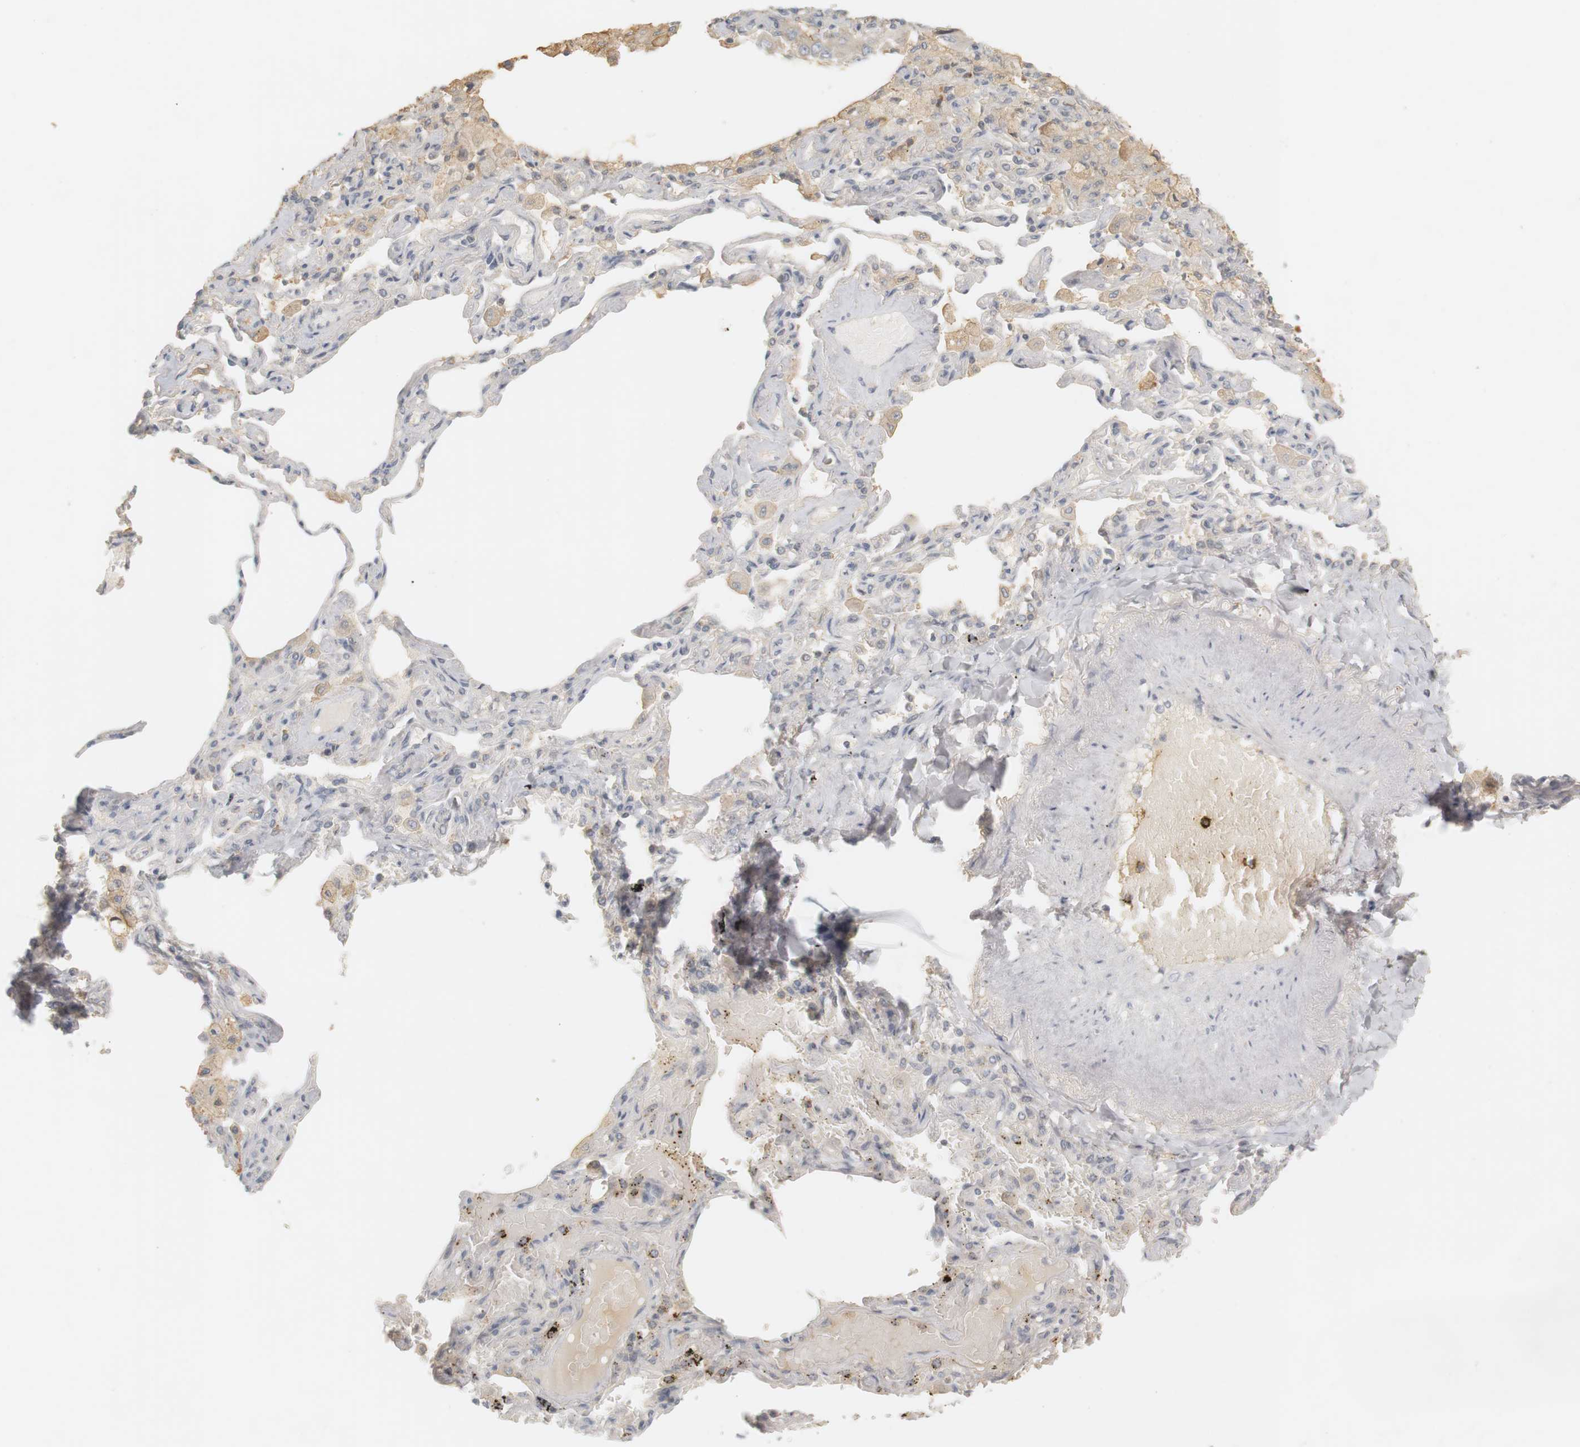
{"staining": {"intensity": "weak", "quantity": "<25%", "location": "cytoplasmic/membranous"}, "tissue": "lung cancer", "cell_type": "Tumor cells", "image_type": "cancer", "snomed": [{"axis": "morphology", "description": "Adenocarcinoma, NOS"}, {"axis": "topography", "description": "Lung"}], "caption": "The photomicrograph displays no significant expression in tumor cells of lung cancer.", "gene": "RTN3", "patient": {"sex": "male", "age": 64}}